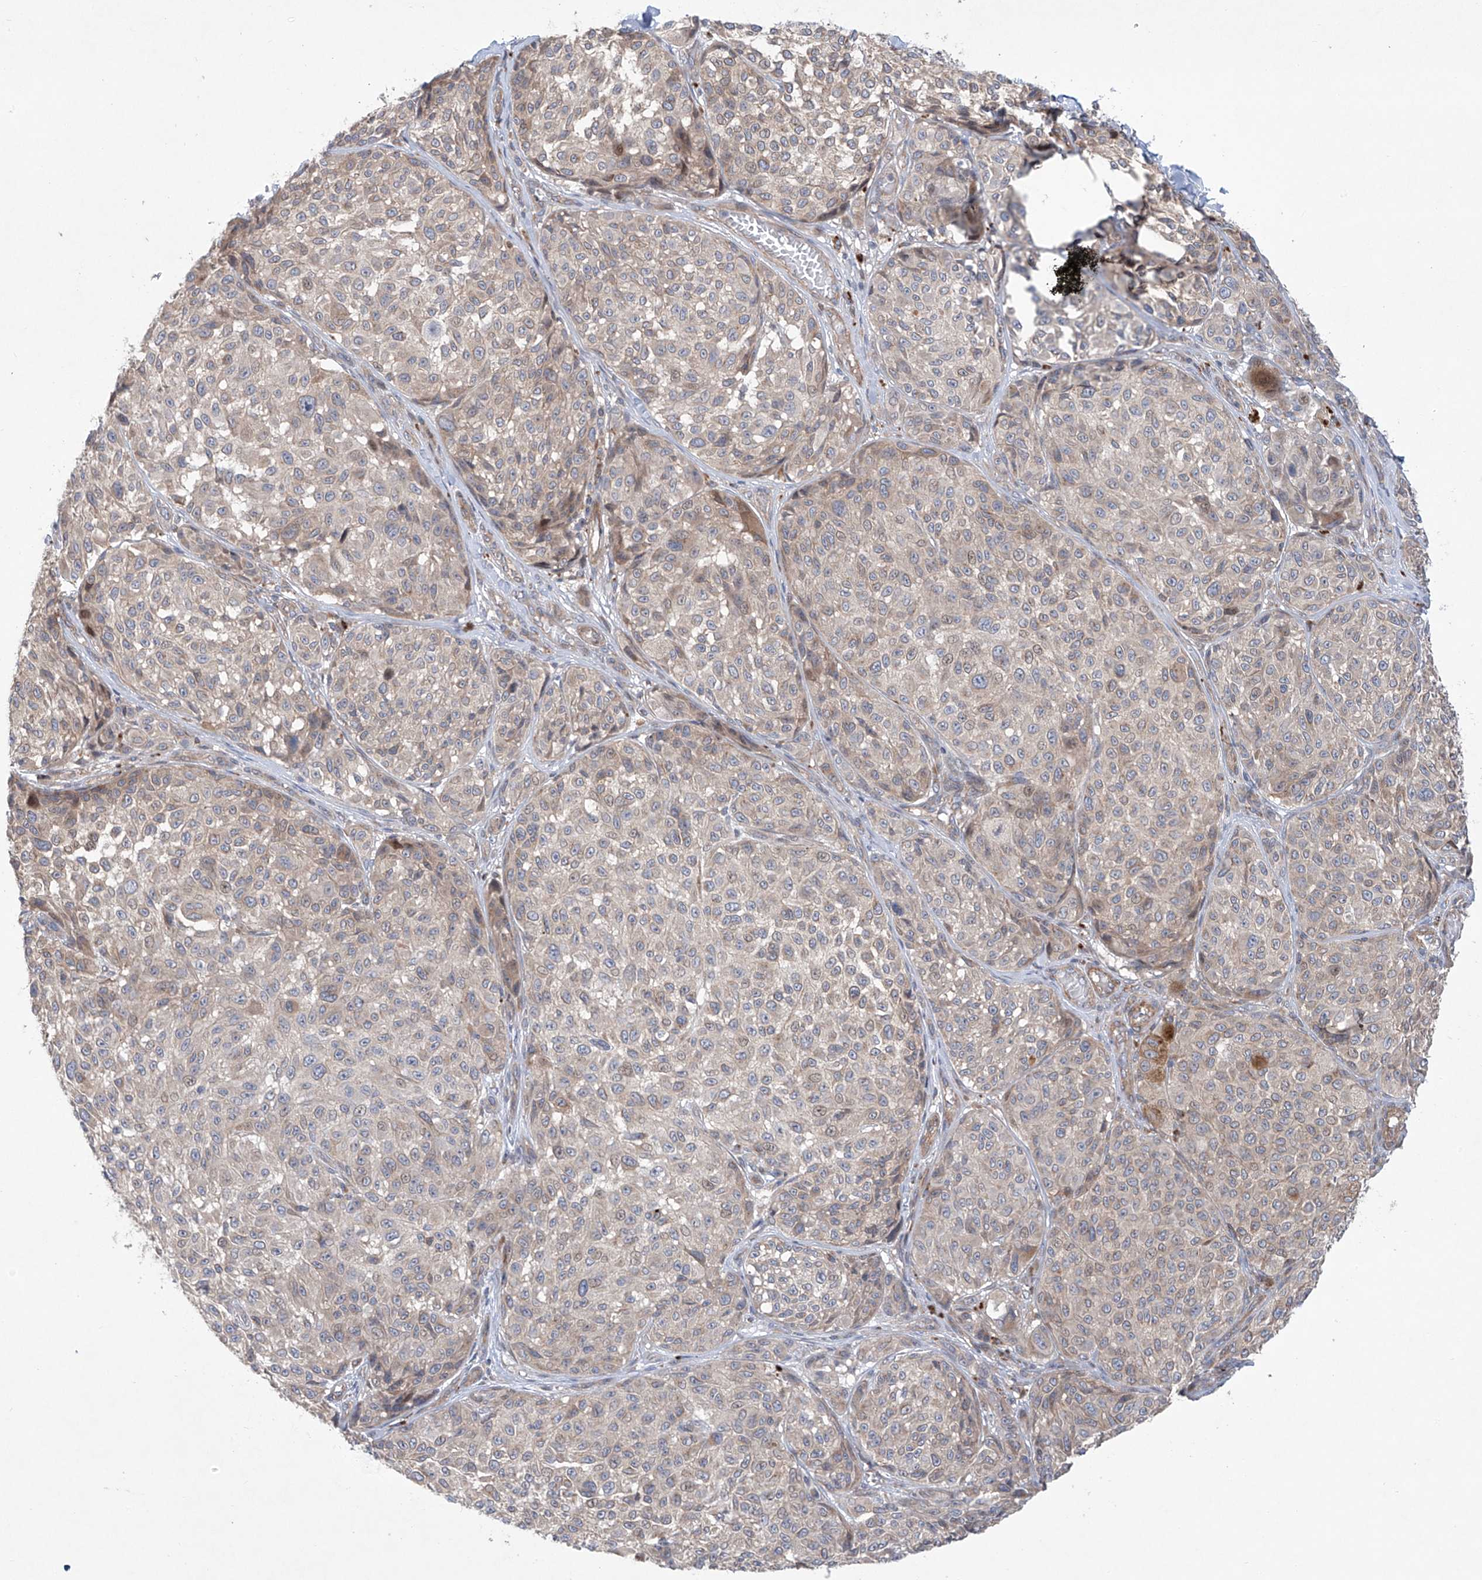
{"staining": {"intensity": "weak", "quantity": "<25%", "location": "cytoplasmic/membranous"}, "tissue": "melanoma", "cell_type": "Tumor cells", "image_type": "cancer", "snomed": [{"axis": "morphology", "description": "Malignant melanoma, NOS"}, {"axis": "topography", "description": "Skin"}], "caption": "This is an immunohistochemistry micrograph of human malignant melanoma. There is no expression in tumor cells.", "gene": "KLC4", "patient": {"sex": "male", "age": 83}}